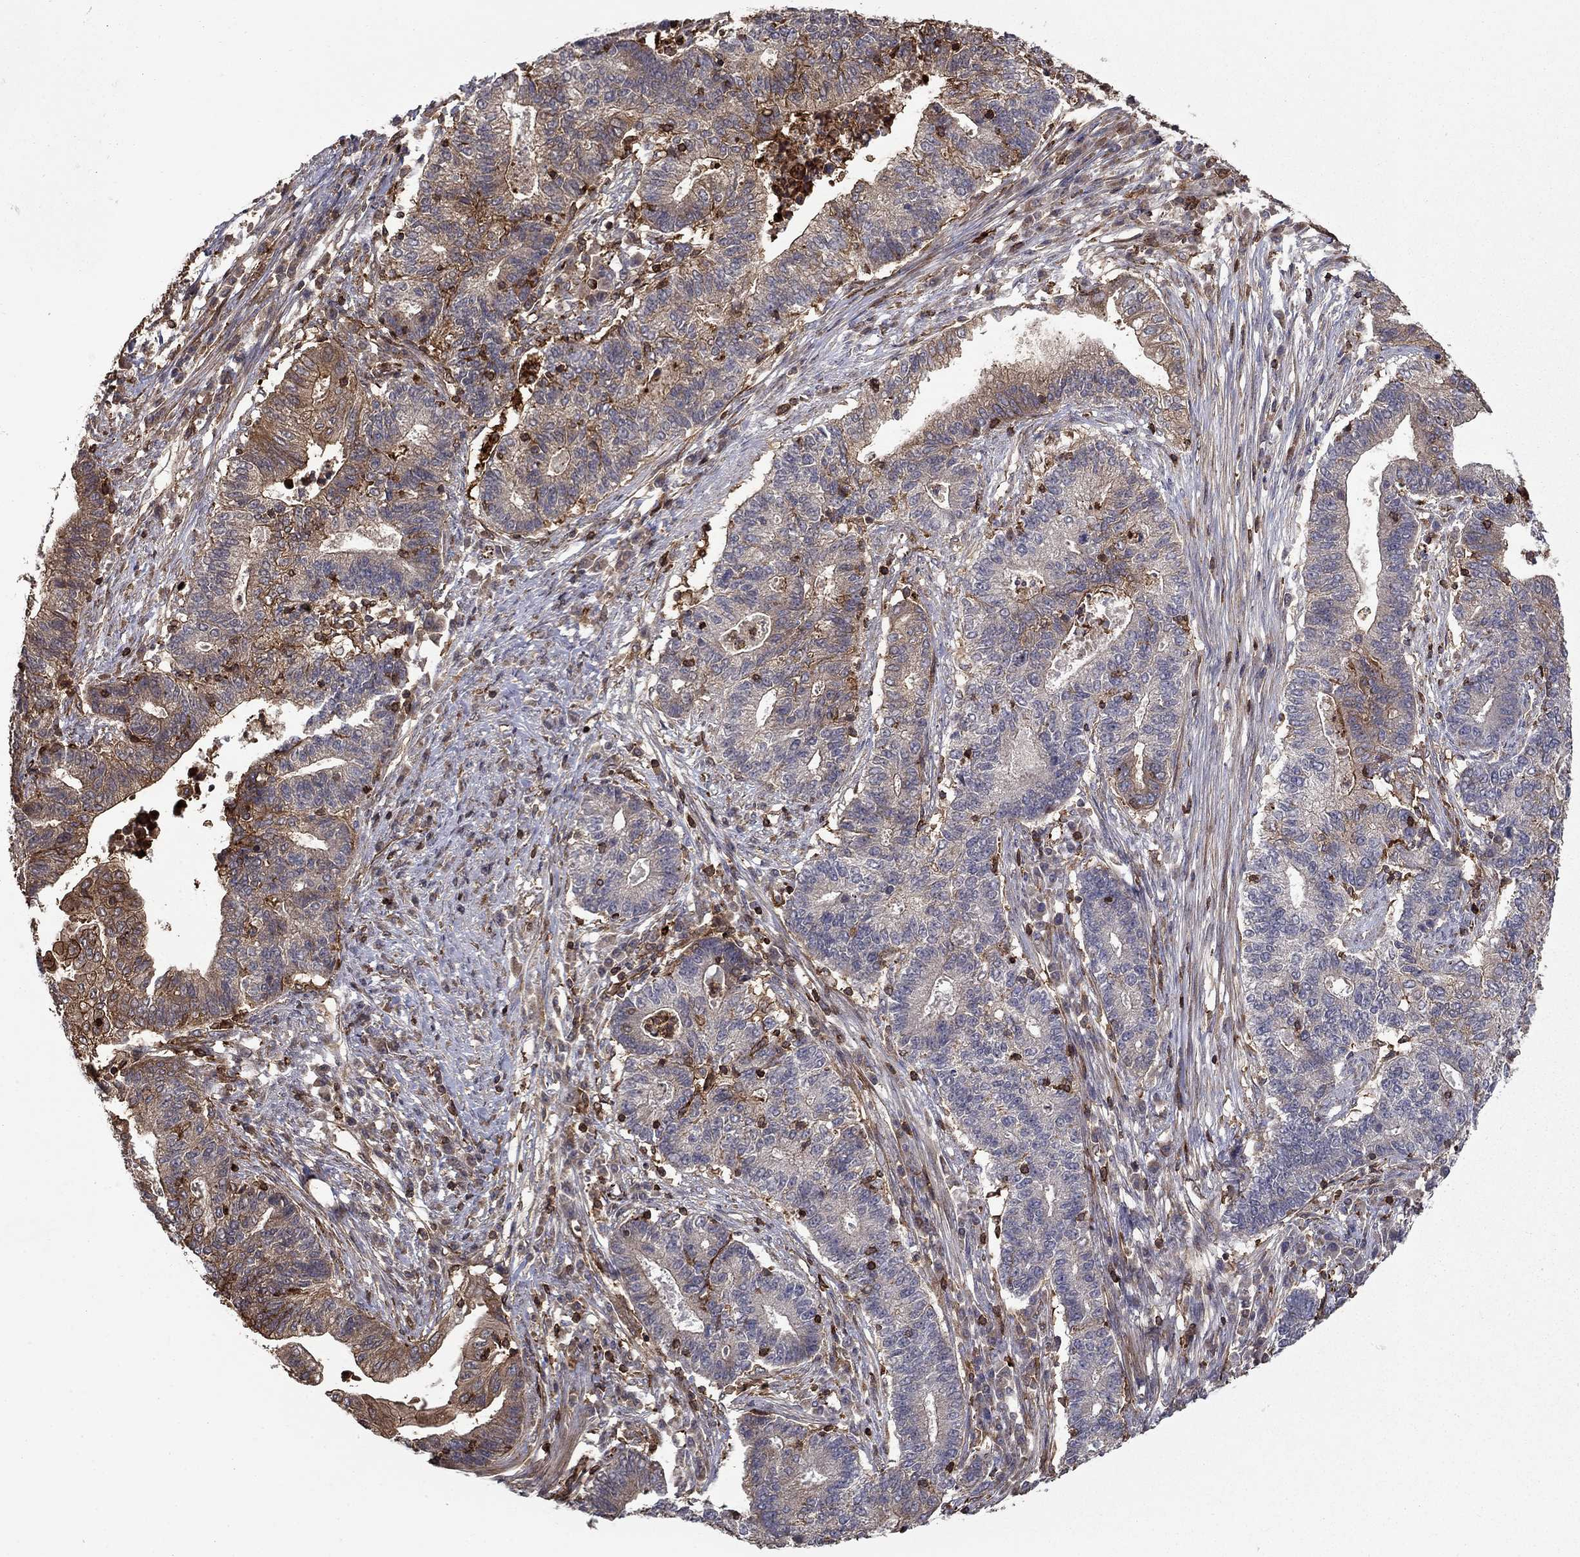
{"staining": {"intensity": "moderate", "quantity": "25%-75%", "location": "cytoplasmic/membranous"}, "tissue": "endometrial cancer", "cell_type": "Tumor cells", "image_type": "cancer", "snomed": [{"axis": "morphology", "description": "Adenocarcinoma, NOS"}, {"axis": "topography", "description": "Uterus"}, {"axis": "topography", "description": "Endometrium"}], "caption": "Immunohistochemistry (IHC) of endometrial adenocarcinoma shows medium levels of moderate cytoplasmic/membranous staining in about 25%-75% of tumor cells.", "gene": "ADM", "patient": {"sex": "female", "age": 54}}